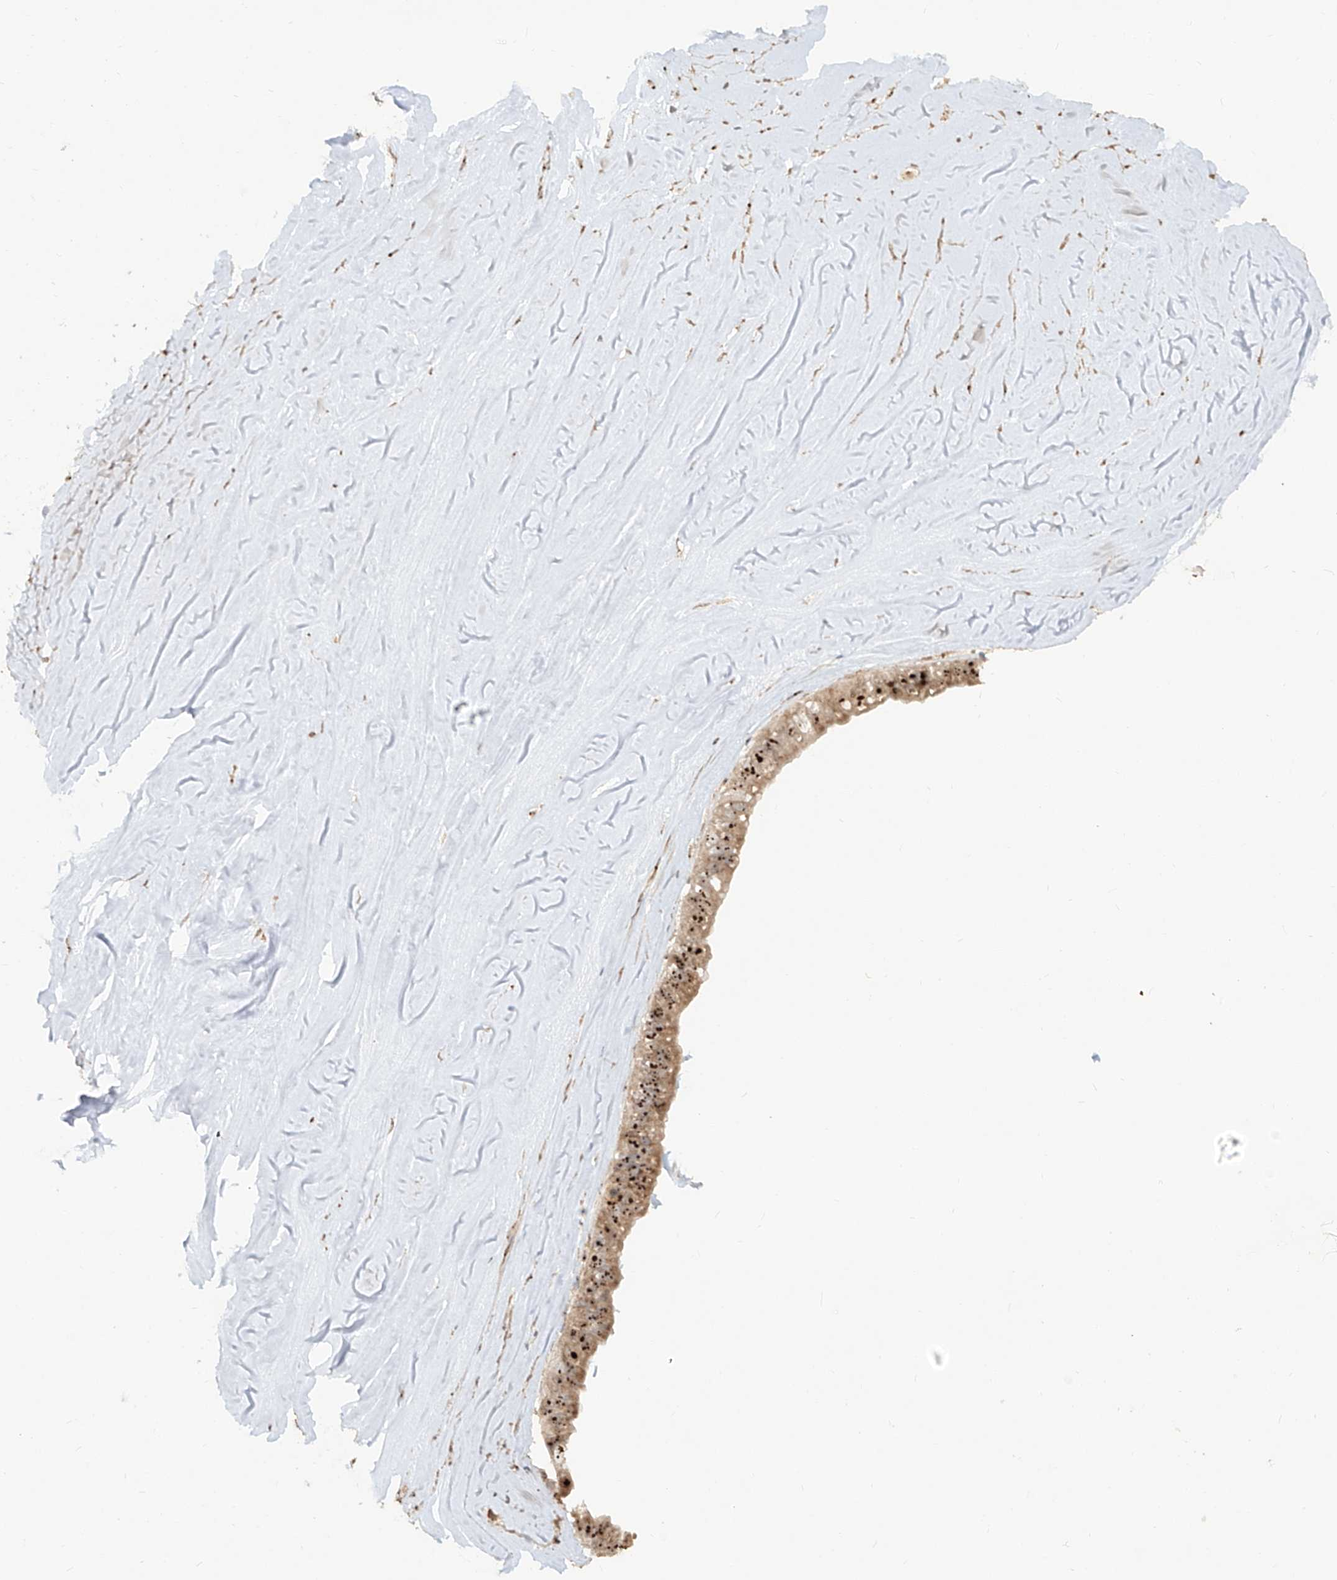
{"staining": {"intensity": "strong", "quantity": ">75%", "location": "cytoplasmic/membranous,nuclear"}, "tissue": "ovarian cancer", "cell_type": "Tumor cells", "image_type": "cancer", "snomed": [{"axis": "morphology", "description": "Cystadenocarcinoma, mucinous, NOS"}, {"axis": "topography", "description": "Ovary"}], "caption": "Brown immunohistochemical staining in human ovarian mucinous cystadenocarcinoma reveals strong cytoplasmic/membranous and nuclear expression in approximately >75% of tumor cells.", "gene": "BYSL", "patient": {"sex": "female", "age": 61}}